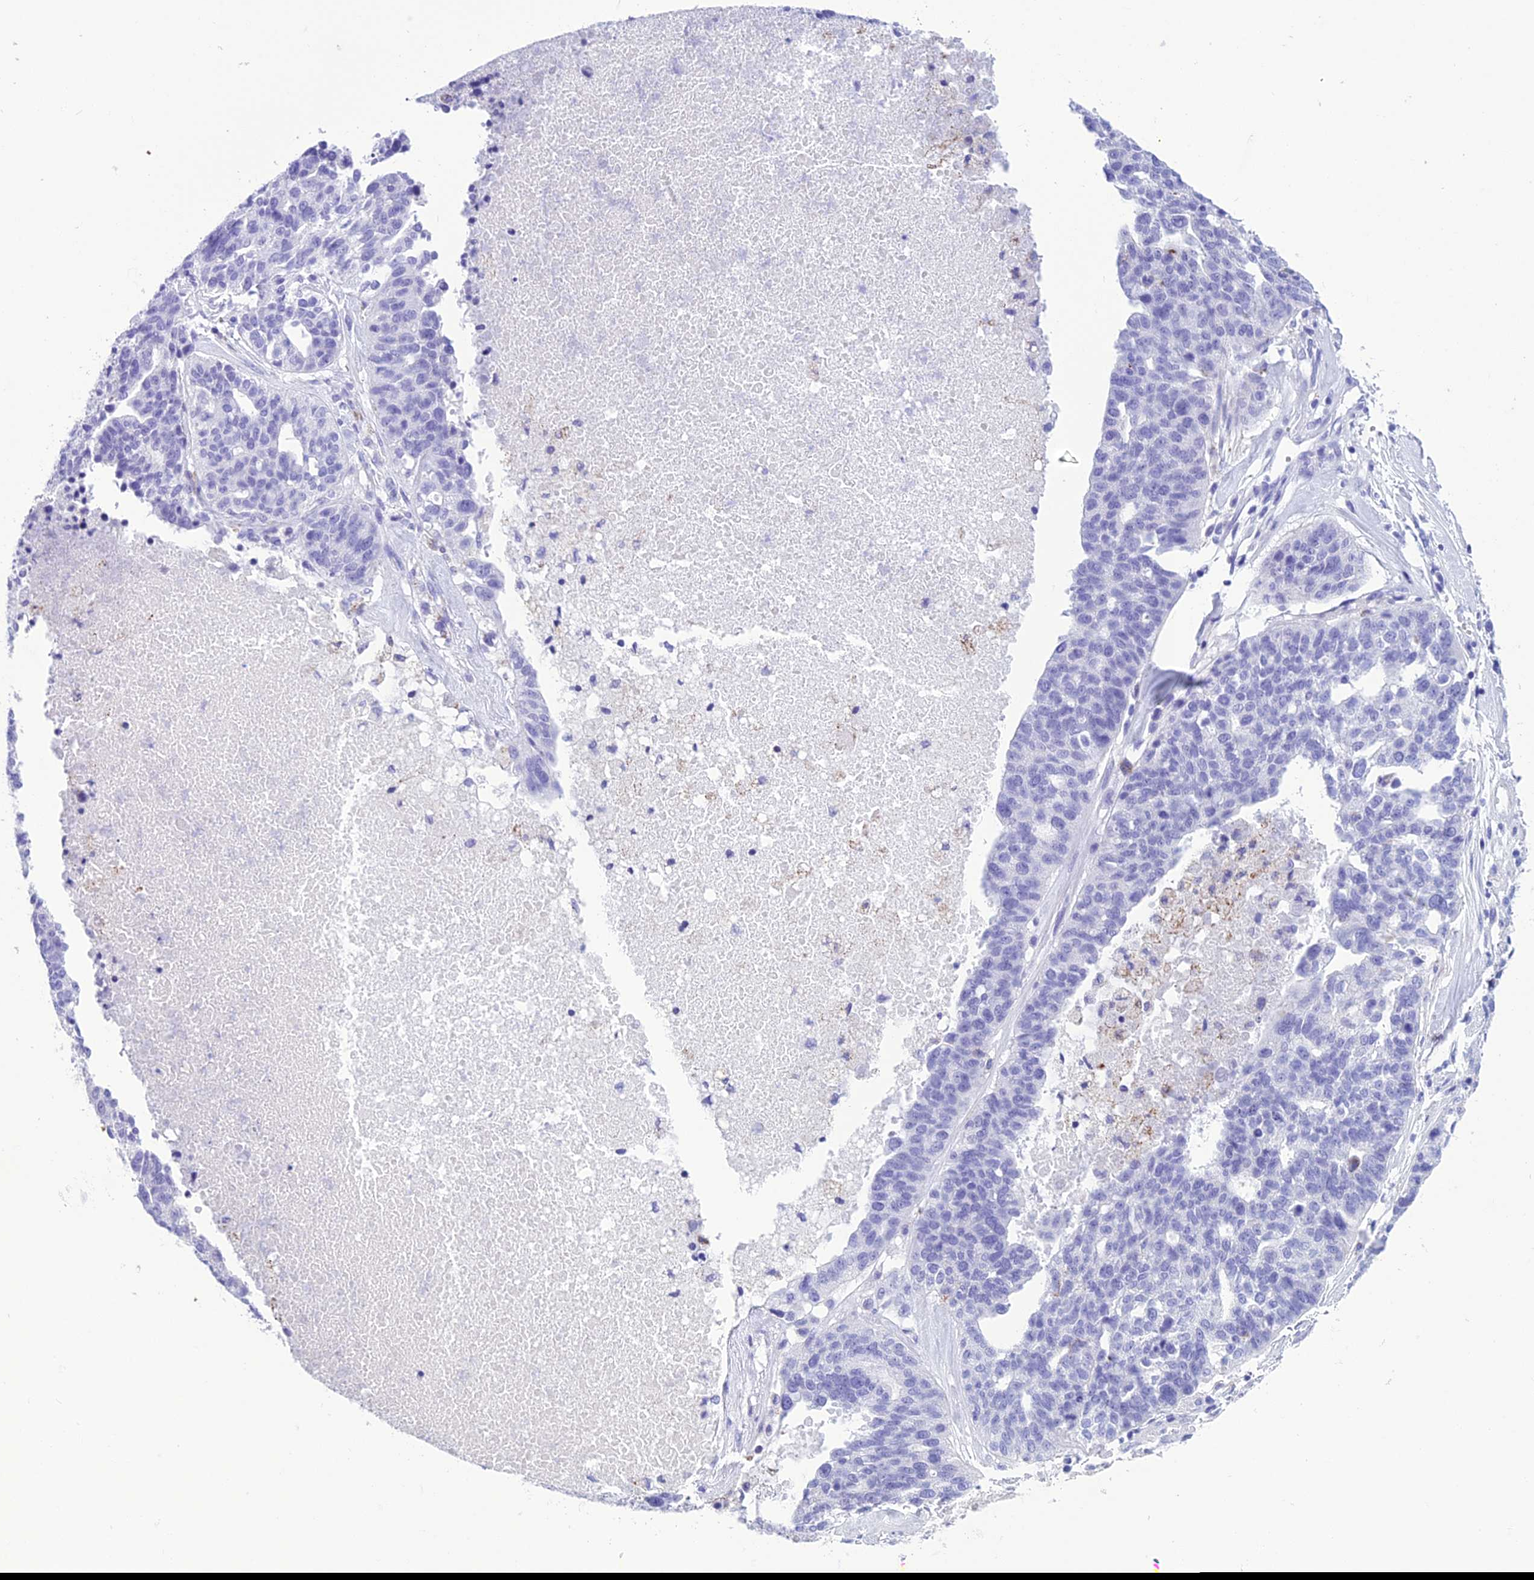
{"staining": {"intensity": "negative", "quantity": "none", "location": "none"}, "tissue": "ovarian cancer", "cell_type": "Tumor cells", "image_type": "cancer", "snomed": [{"axis": "morphology", "description": "Cystadenocarcinoma, serous, NOS"}, {"axis": "topography", "description": "Ovary"}], "caption": "Tumor cells are negative for protein expression in human ovarian cancer (serous cystadenocarcinoma).", "gene": "TRAM1L1", "patient": {"sex": "female", "age": 59}}